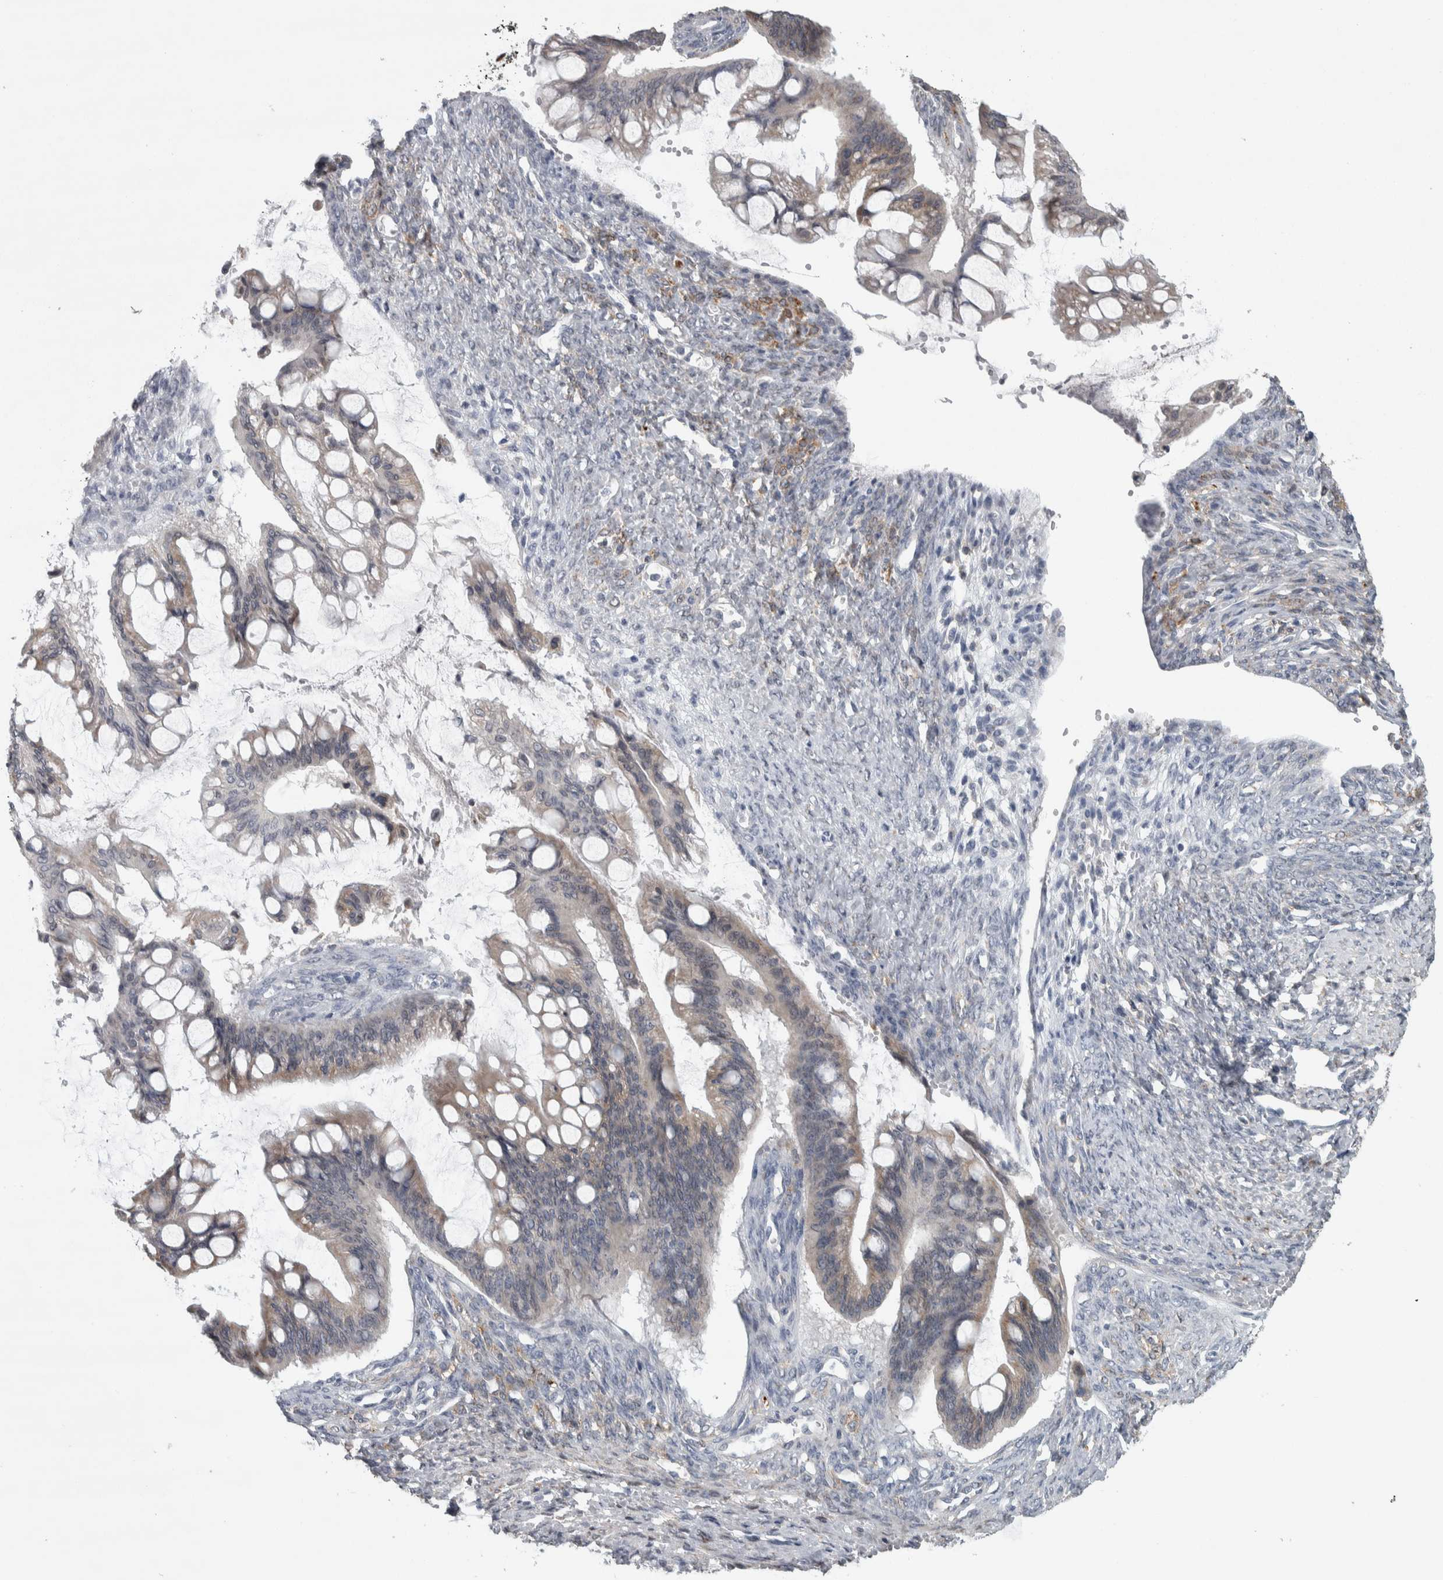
{"staining": {"intensity": "weak", "quantity": ">75%", "location": "cytoplasmic/membranous"}, "tissue": "ovarian cancer", "cell_type": "Tumor cells", "image_type": "cancer", "snomed": [{"axis": "morphology", "description": "Cystadenocarcinoma, mucinous, NOS"}, {"axis": "topography", "description": "Ovary"}], "caption": "Immunohistochemical staining of mucinous cystadenocarcinoma (ovarian) displays low levels of weak cytoplasmic/membranous protein positivity in approximately >75% of tumor cells. Immunohistochemistry (ihc) stains the protein of interest in brown and the nuclei are stained blue.", "gene": "SIGMAR1", "patient": {"sex": "female", "age": 73}}